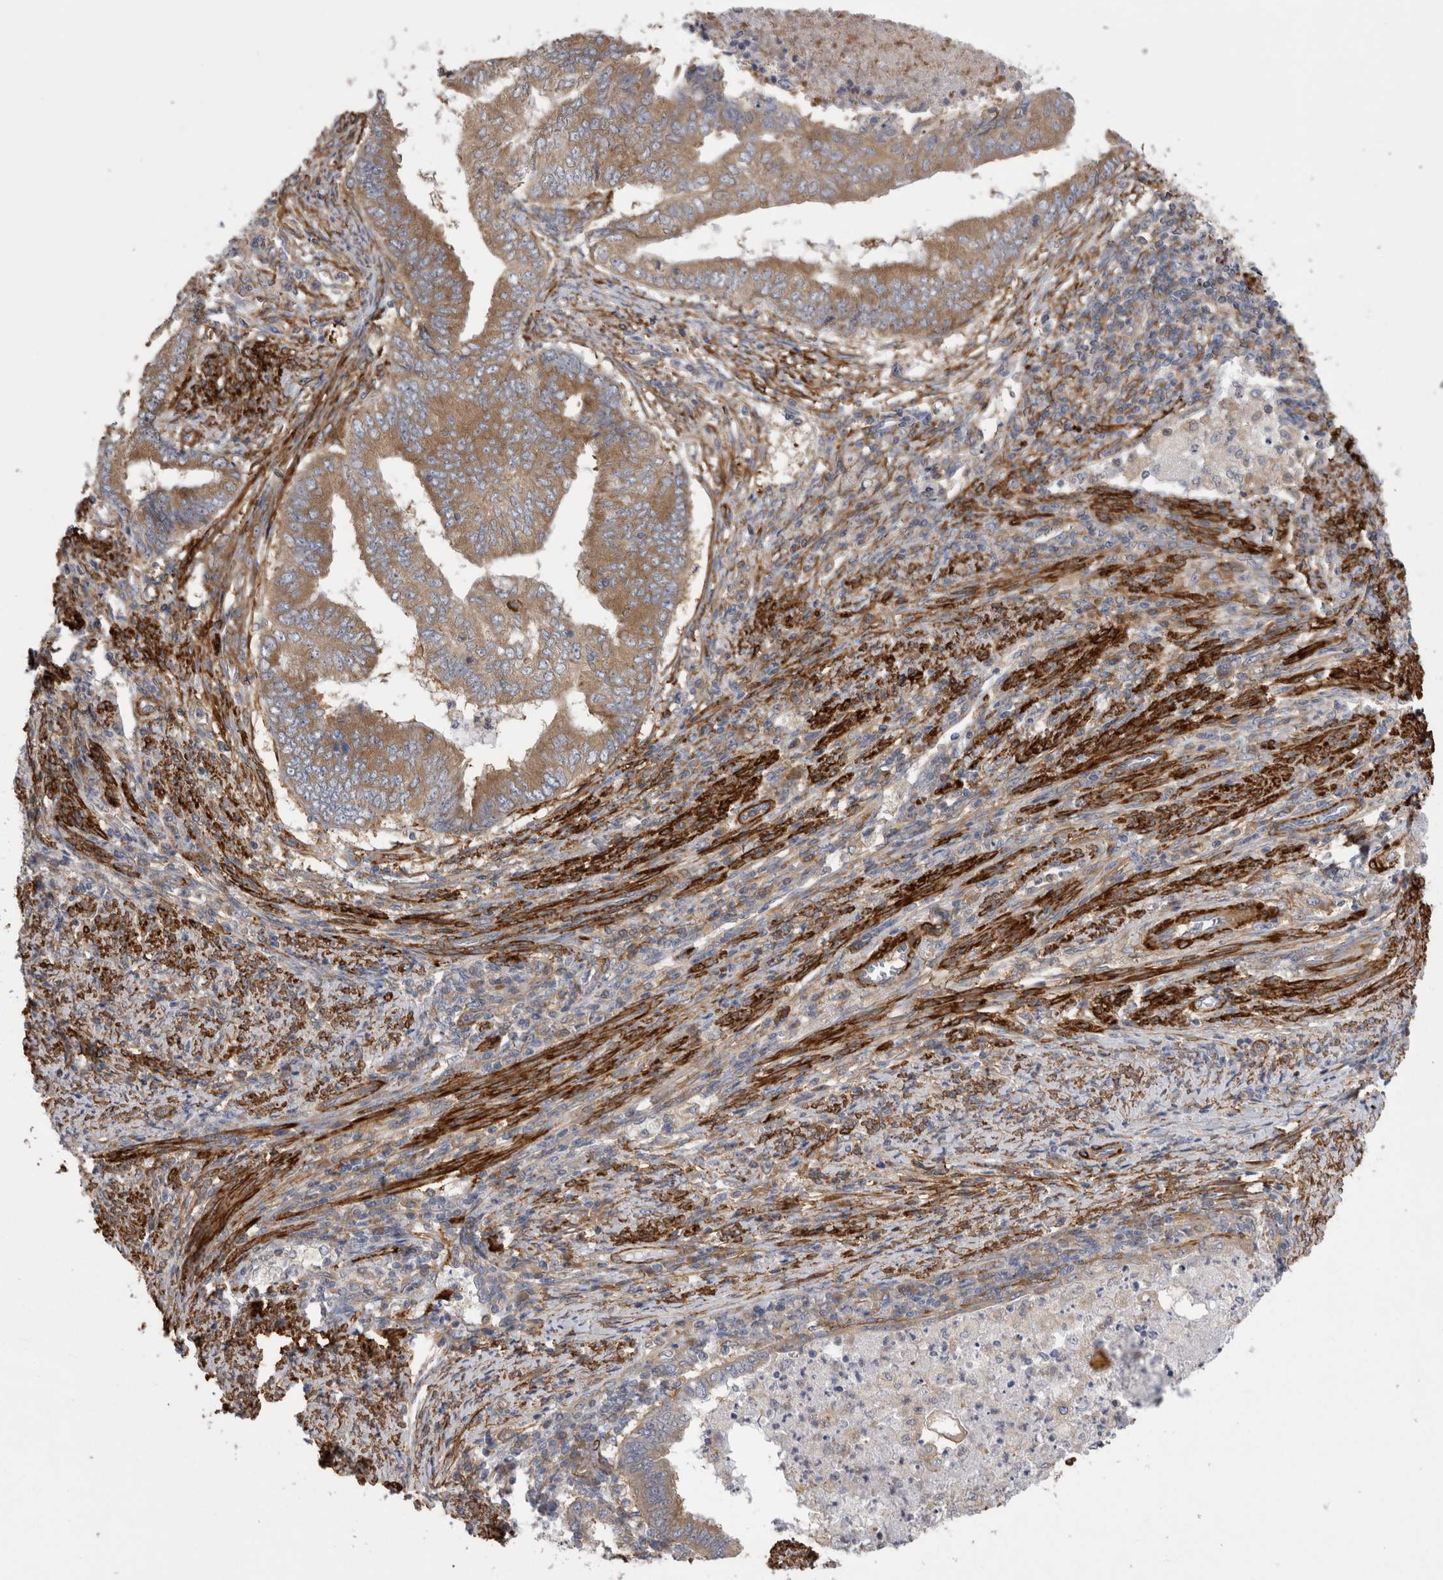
{"staining": {"intensity": "moderate", "quantity": ">75%", "location": "cytoplasmic/membranous"}, "tissue": "endometrial cancer", "cell_type": "Tumor cells", "image_type": "cancer", "snomed": [{"axis": "morphology", "description": "Polyp, NOS"}, {"axis": "morphology", "description": "Adenocarcinoma, NOS"}, {"axis": "morphology", "description": "Adenoma, NOS"}, {"axis": "topography", "description": "Endometrium"}], "caption": "Human adenocarcinoma (endometrial) stained for a protein (brown) displays moderate cytoplasmic/membranous positive staining in approximately >75% of tumor cells.", "gene": "EPRS1", "patient": {"sex": "female", "age": 79}}